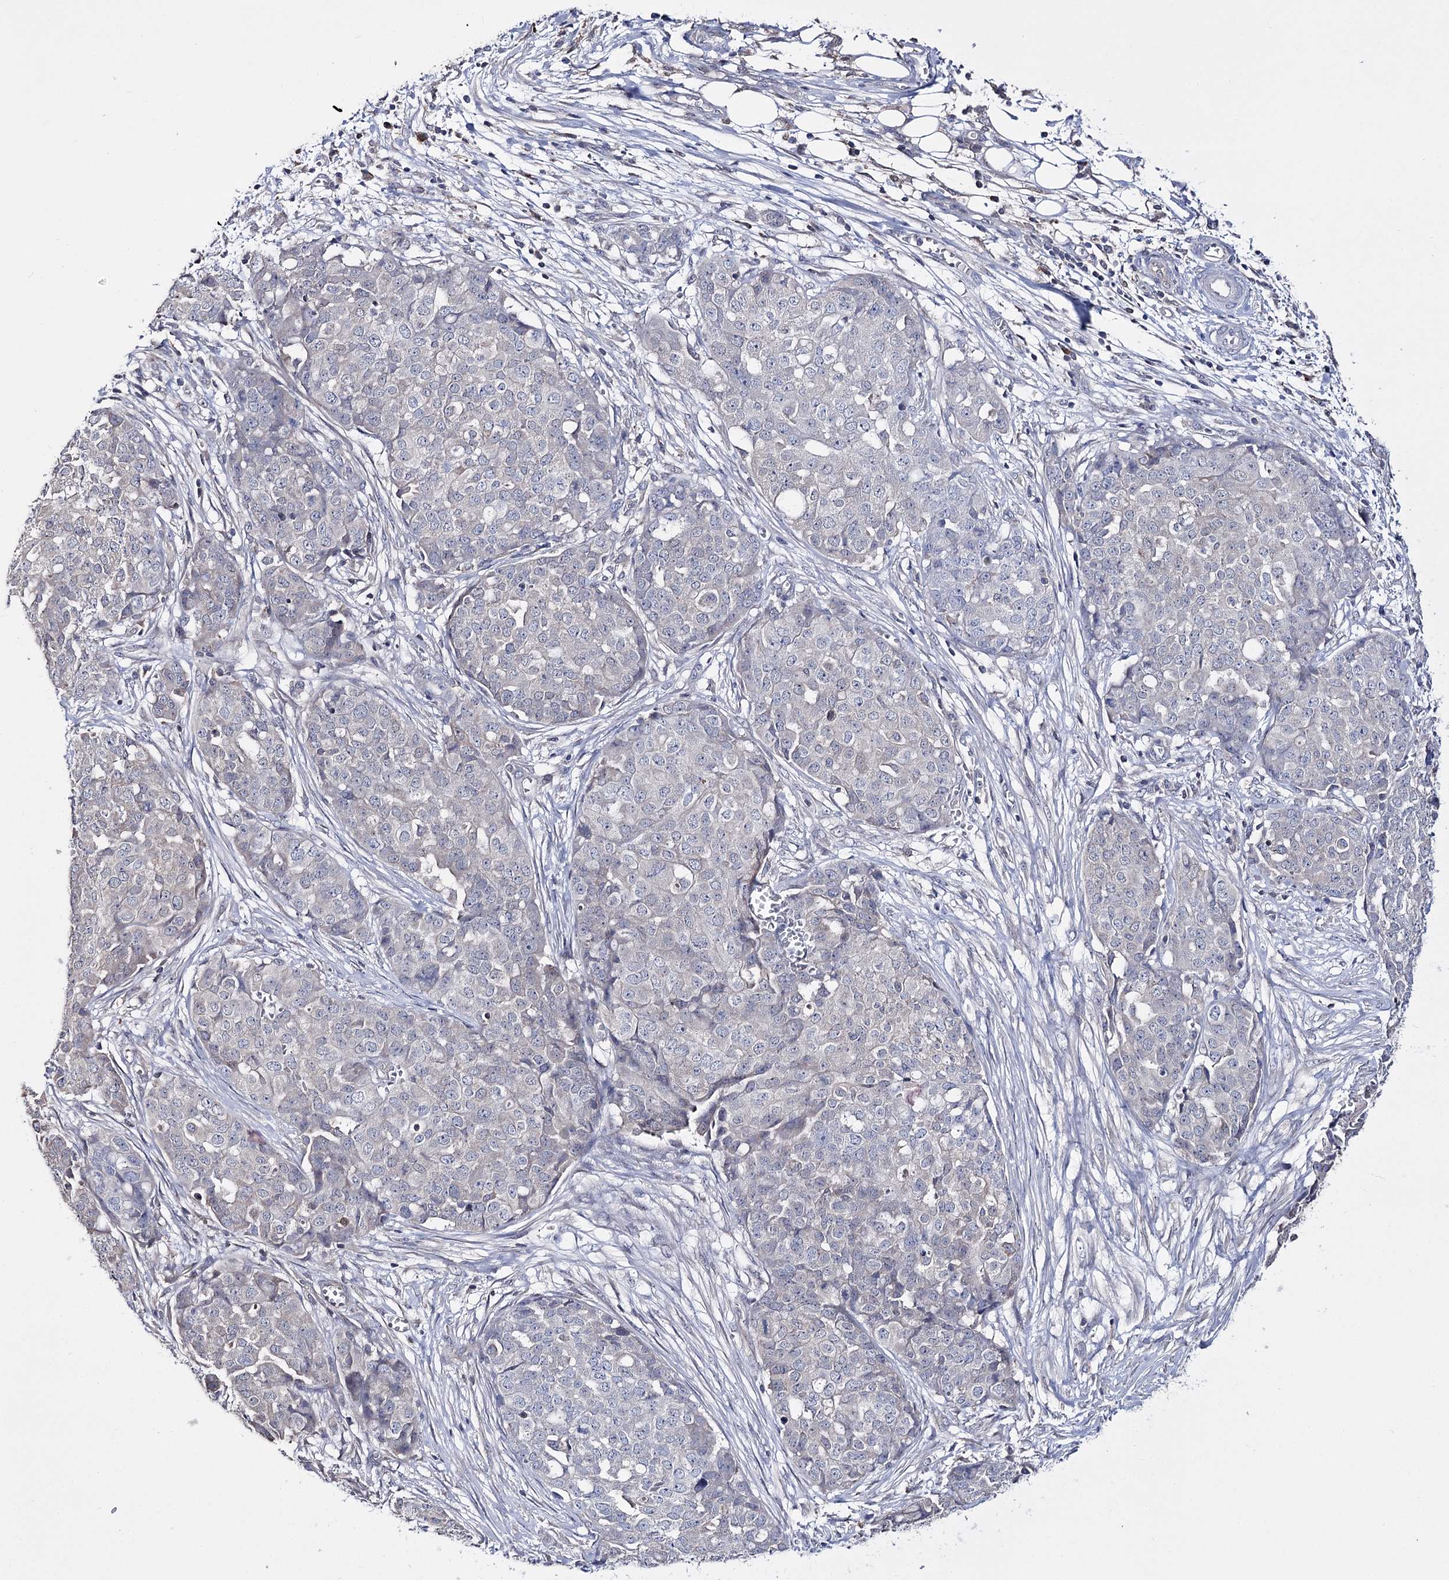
{"staining": {"intensity": "negative", "quantity": "none", "location": "none"}, "tissue": "ovarian cancer", "cell_type": "Tumor cells", "image_type": "cancer", "snomed": [{"axis": "morphology", "description": "Cystadenocarcinoma, serous, NOS"}, {"axis": "topography", "description": "Soft tissue"}, {"axis": "topography", "description": "Ovary"}], "caption": "DAB immunohistochemical staining of serous cystadenocarcinoma (ovarian) shows no significant positivity in tumor cells.", "gene": "PTER", "patient": {"sex": "female", "age": 57}}